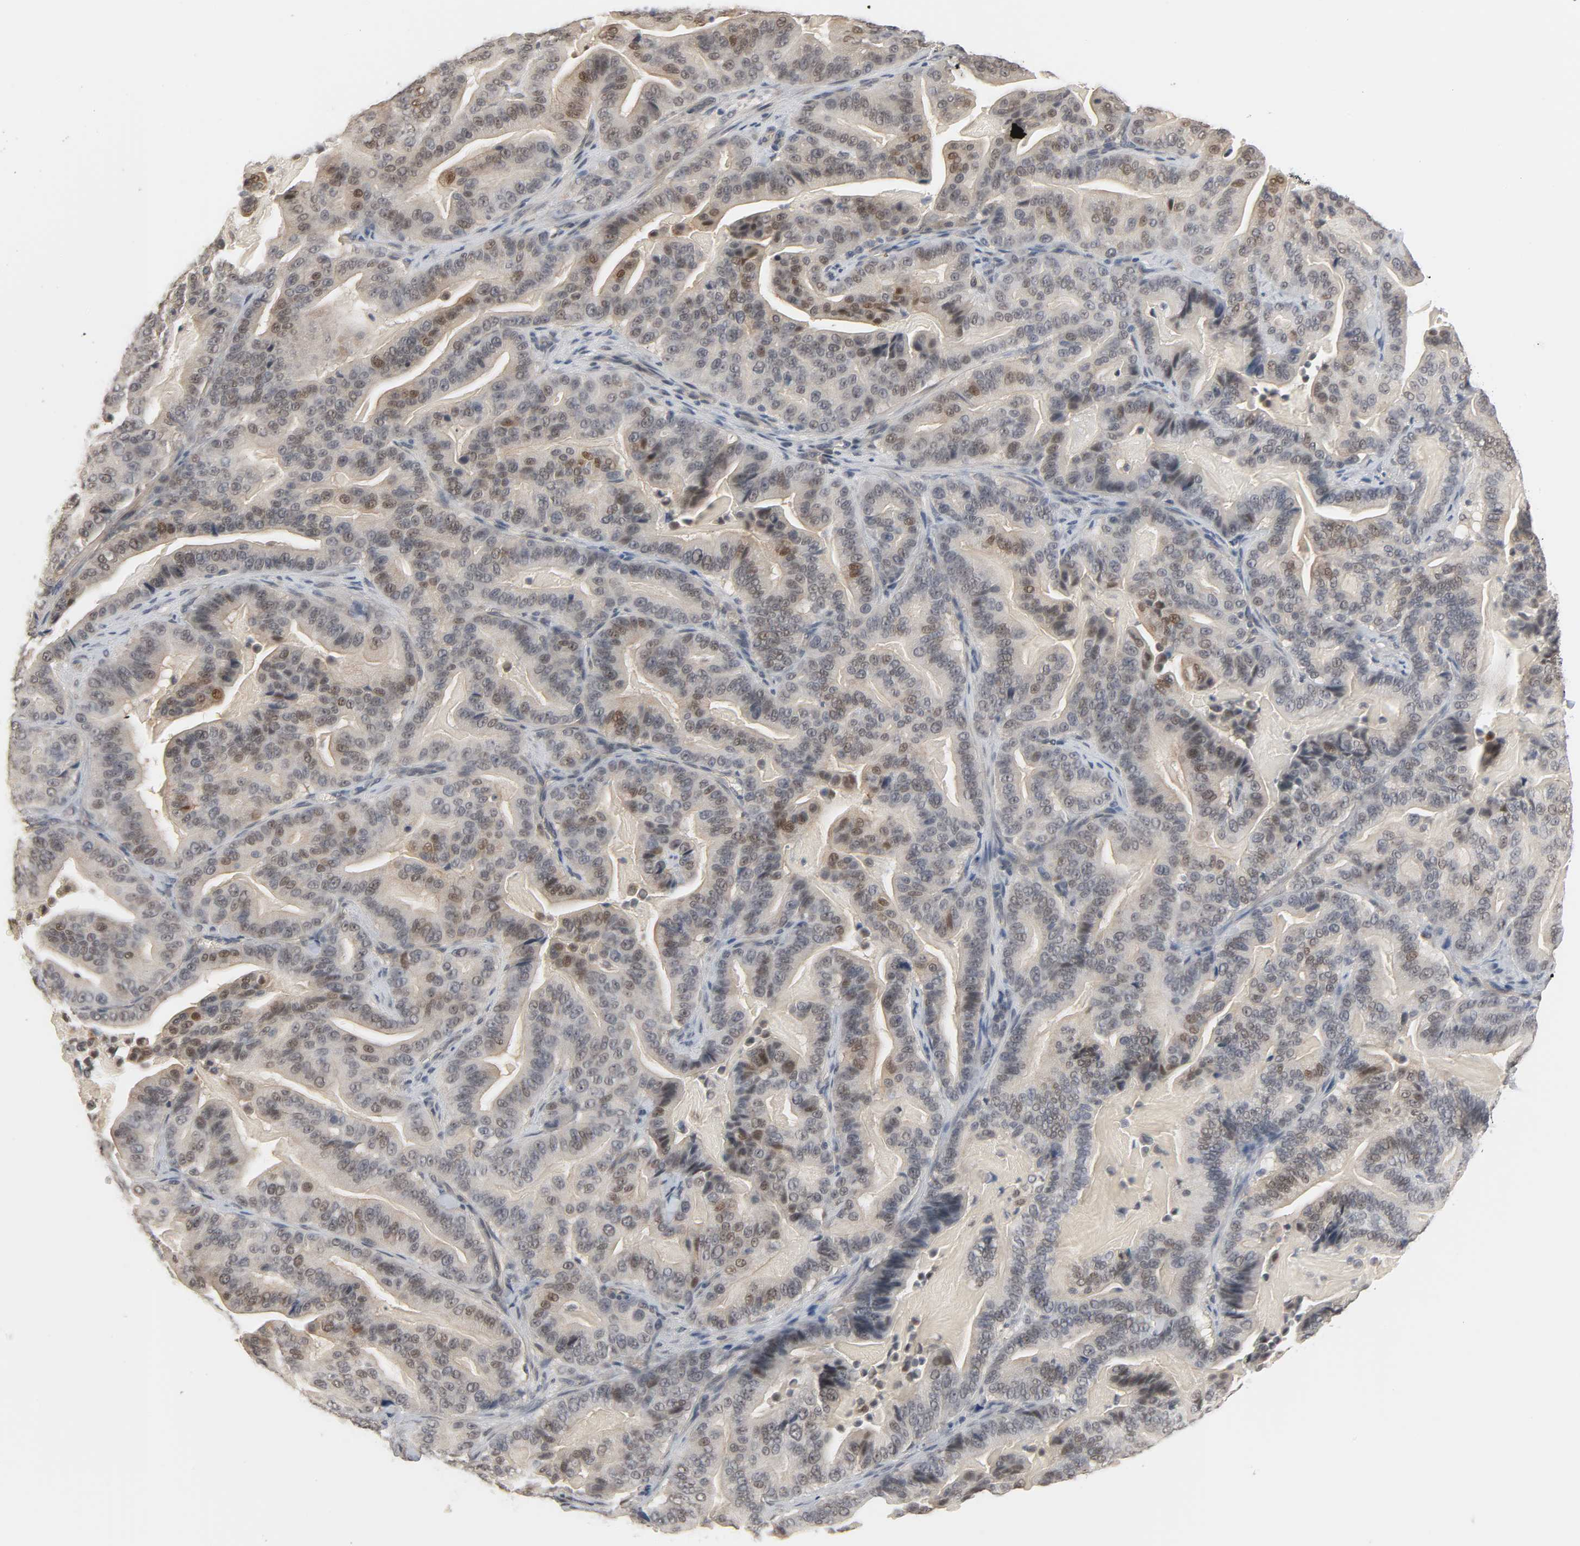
{"staining": {"intensity": "weak", "quantity": "25%-75%", "location": "cytoplasmic/membranous,nuclear"}, "tissue": "pancreatic cancer", "cell_type": "Tumor cells", "image_type": "cancer", "snomed": [{"axis": "morphology", "description": "Adenocarcinoma, NOS"}, {"axis": "topography", "description": "Pancreas"}], "caption": "Tumor cells display weak cytoplasmic/membranous and nuclear staining in about 25%-75% of cells in pancreatic cancer. (brown staining indicates protein expression, while blue staining denotes nuclei).", "gene": "ACSS2", "patient": {"sex": "male", "age": 63}}